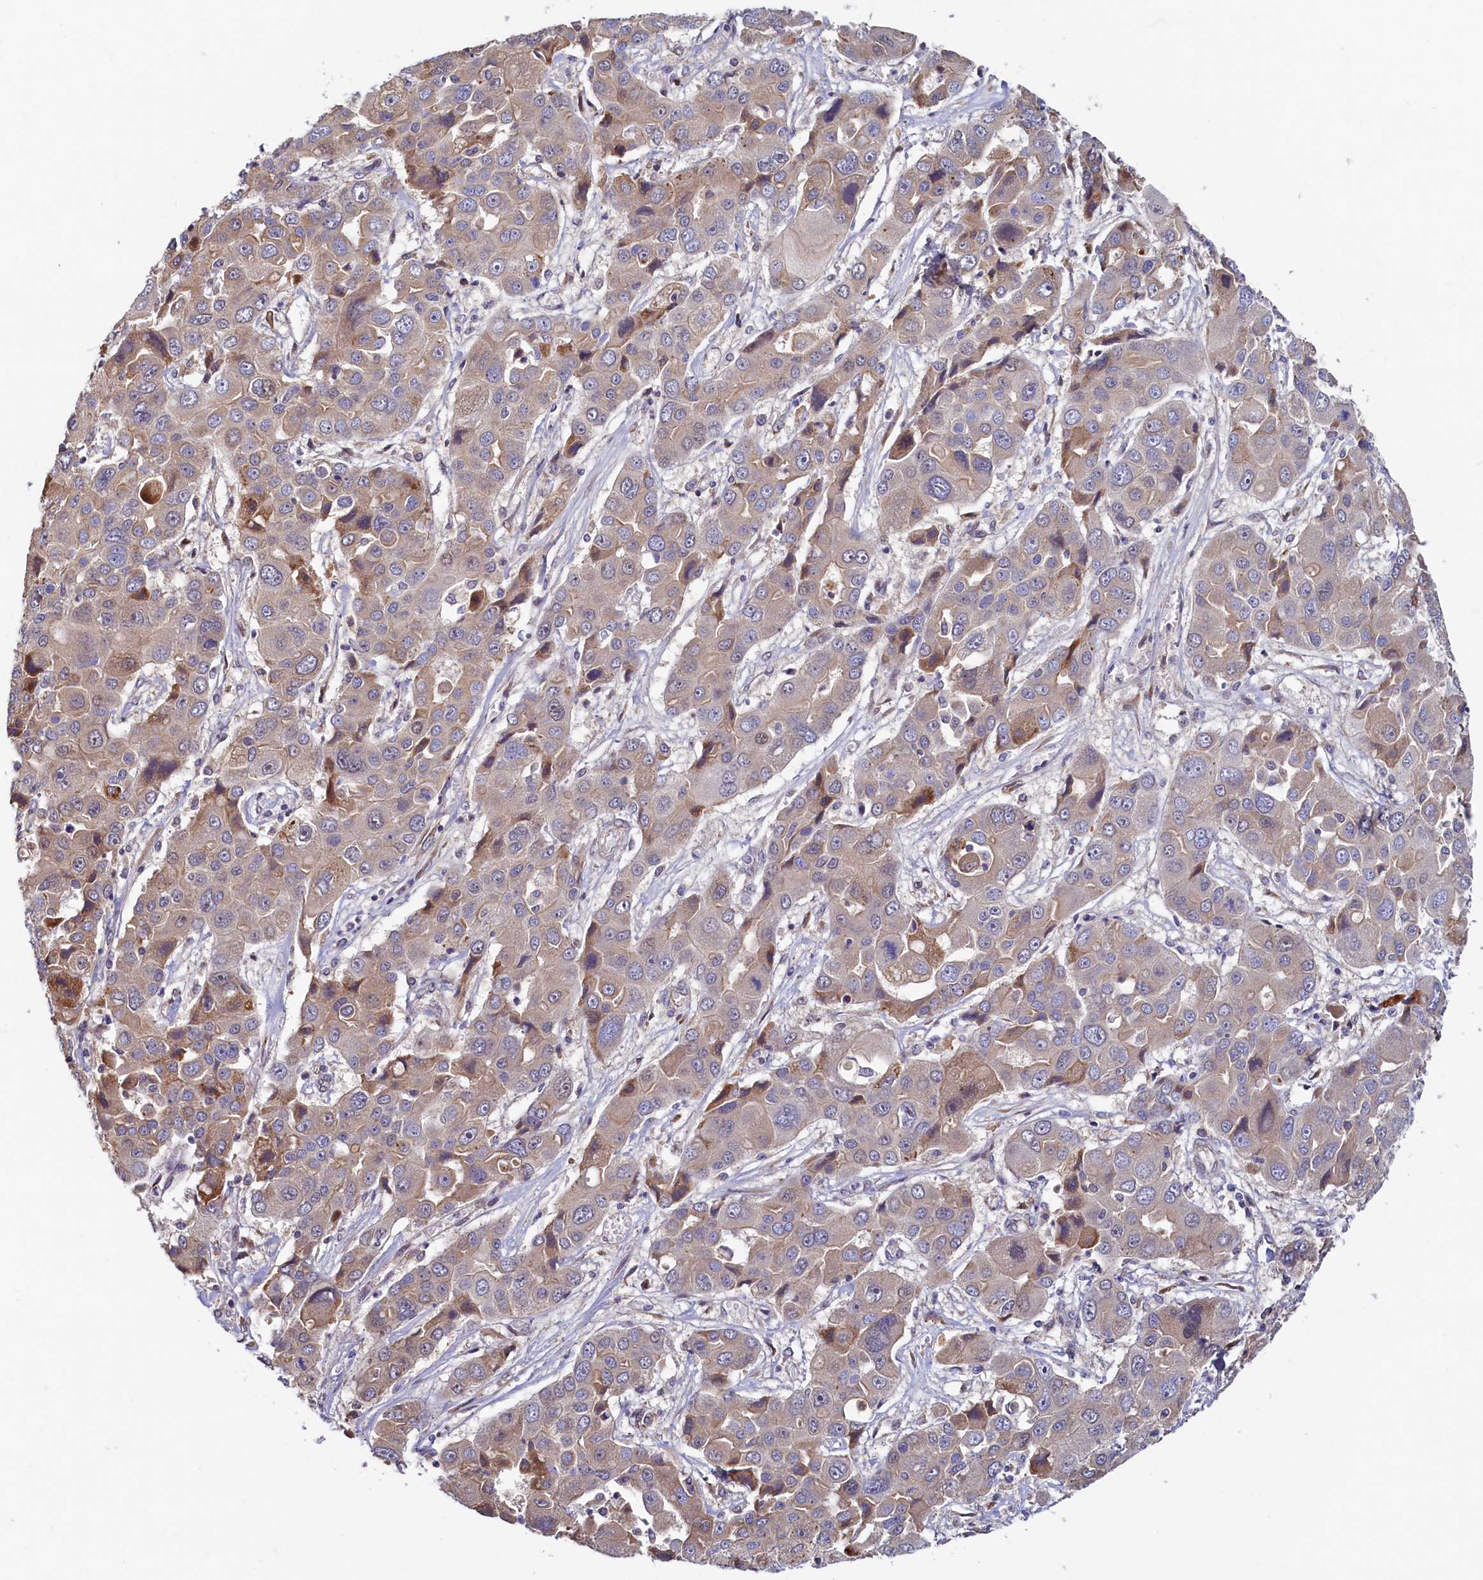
{"staining": {"intensity": "weak", "quantity": "<25%", "location": "cytoplasmic/membranous"}, "tissue": "liver cancer", "cell_type": "Tumor cells", "image_type": "cancer", "snomed": [{"axis": "morphology", "description": "Cholangiocarcinoma"}, {"axis": "topography", "description": "Liver"}], "caption": "Immunohistochemical staining of liver cancer (cholangiocarcinoma) shows no significant positivity in tumor cells.", "gene": "SLC16A14", "patient": {"sex": "male", "age": 67}}